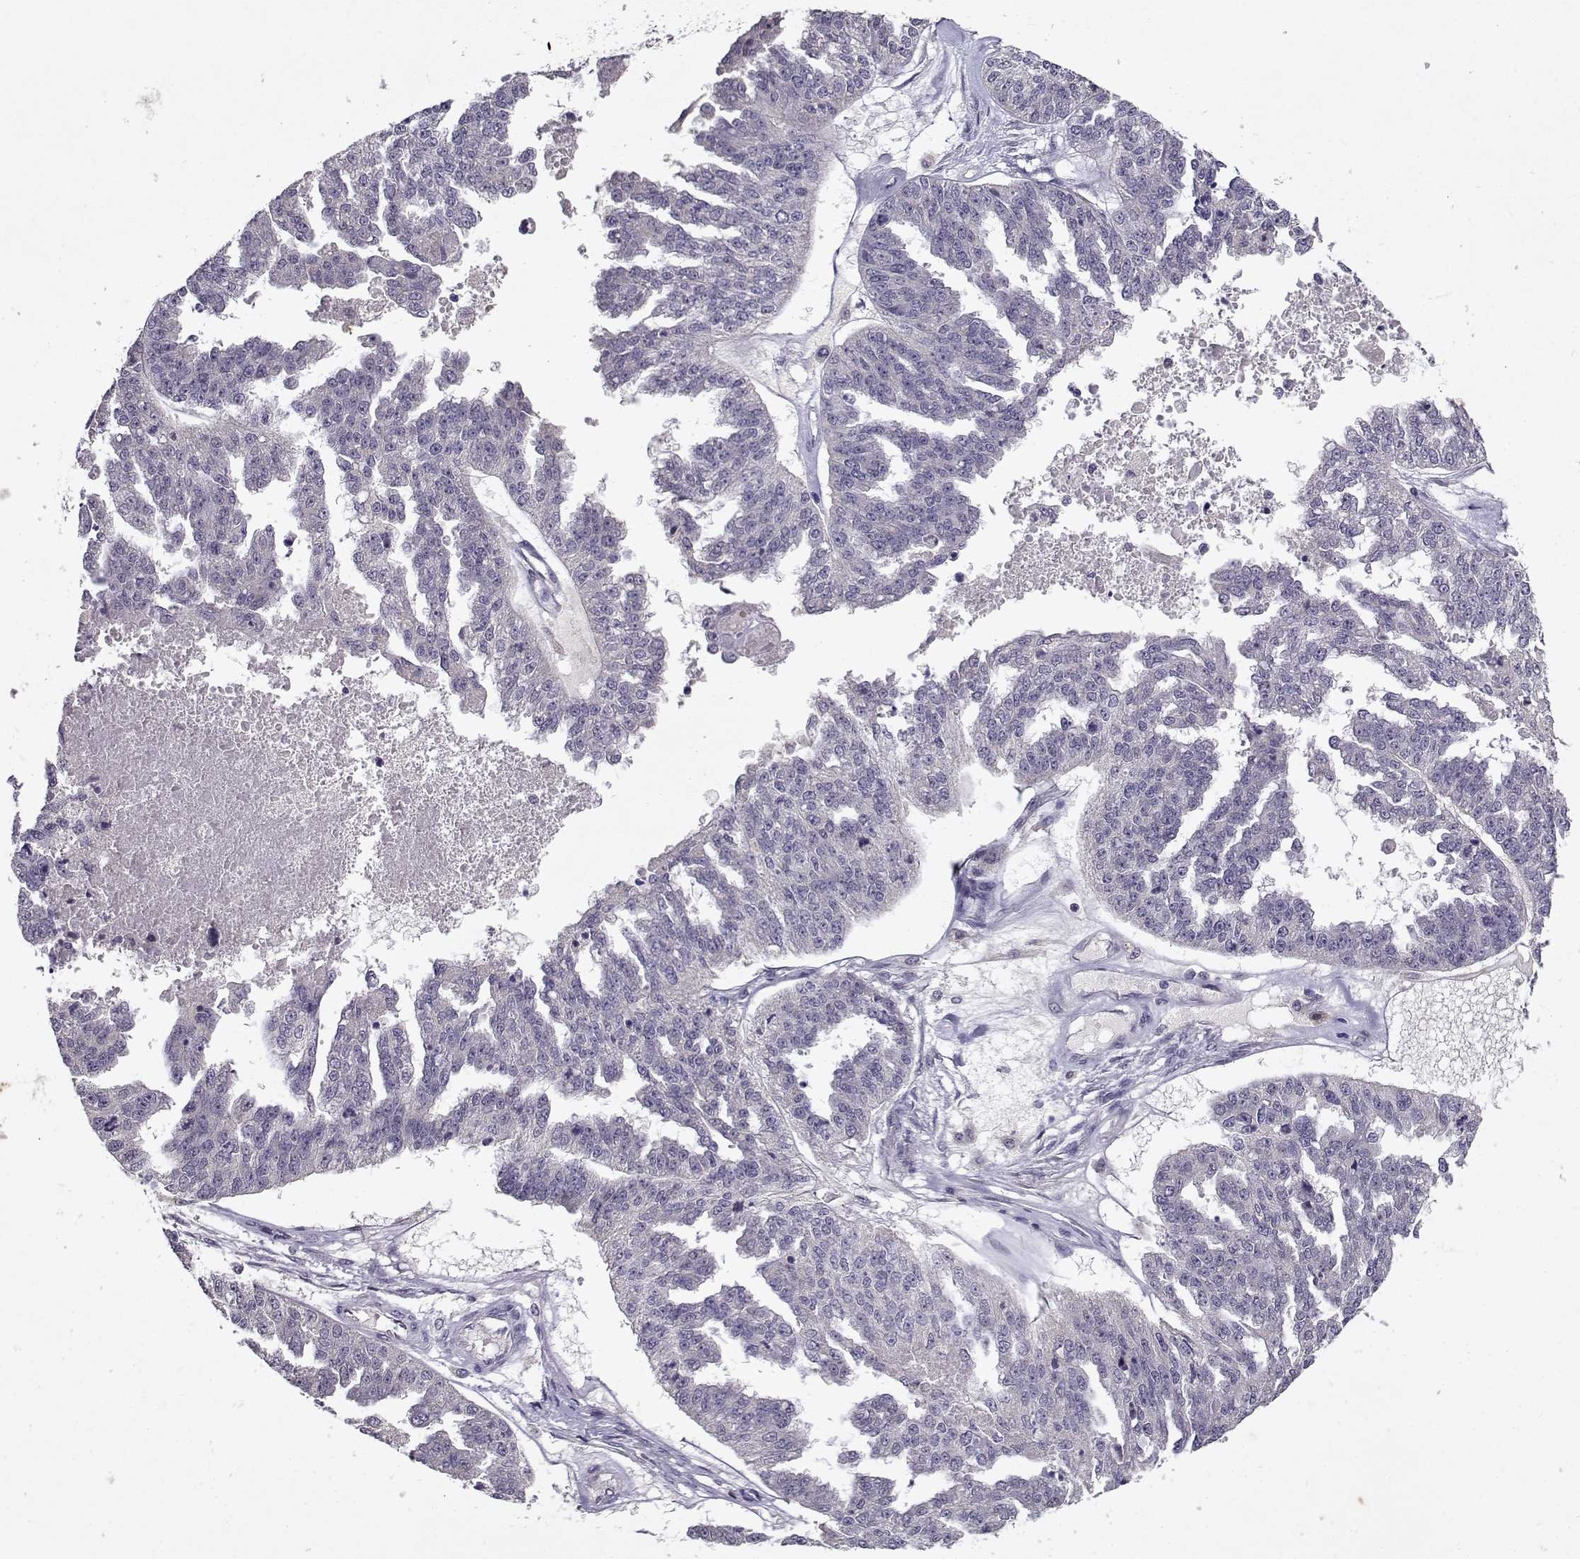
{"staining": {"intensity": "negative", "quantity": "none", "location": "none"}, "tissue": "ovarian cancer", "cell_type": "Tumor cells", "image_type": "cancer", "snomed": [{"axis": "morphology", "description": "Cystadenocarcinoma, serous, NOS"}, {"axis": "topography", "description": "Ovary"}], "caption": "Human ovarian serous cystadenocarcinoma stained for a protein using immunohistochemistry displays no staining in tumor cells.", "gene": "BMX", "patient": {"sex": "female", "age": 58}}